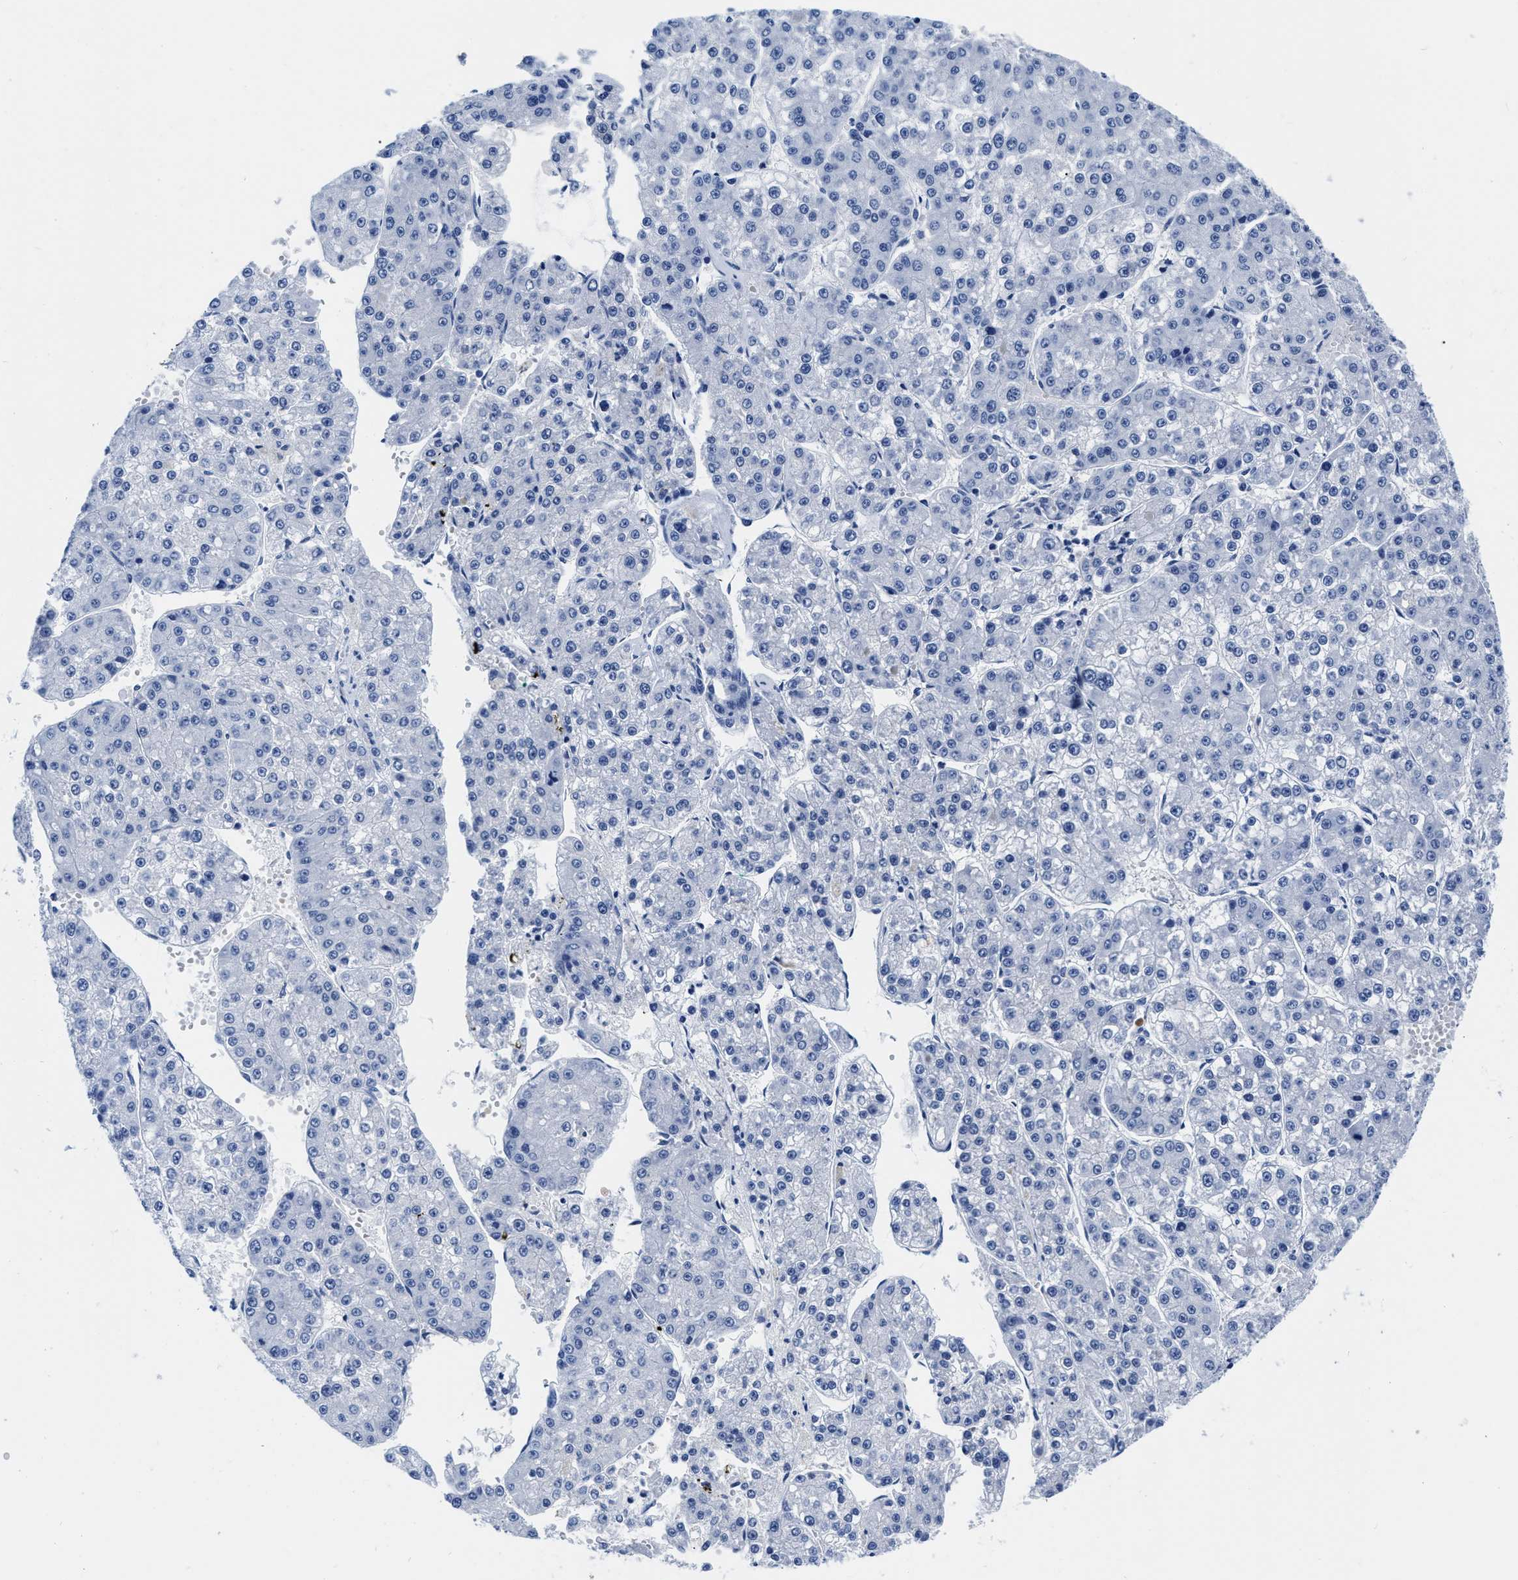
{"staining": {"intensity": "negative", "quantity": "none", "location": "none"}, "tissue": "liver cancer", "cell_type": "Tumor cells", "image_type": "cancer", "snomed": [{"axis": "morphology", "description": "Carcinoma, Hepatocellular, NOS"}, {"axis": "topography", "description": "Liver"}], "caption": "The immunohistochemistry photomicrograph has no significant positivity in tumor cells of liver cancer tissue.", "gene": "CER1", "patient": {"sex": "female", "age": 73}}